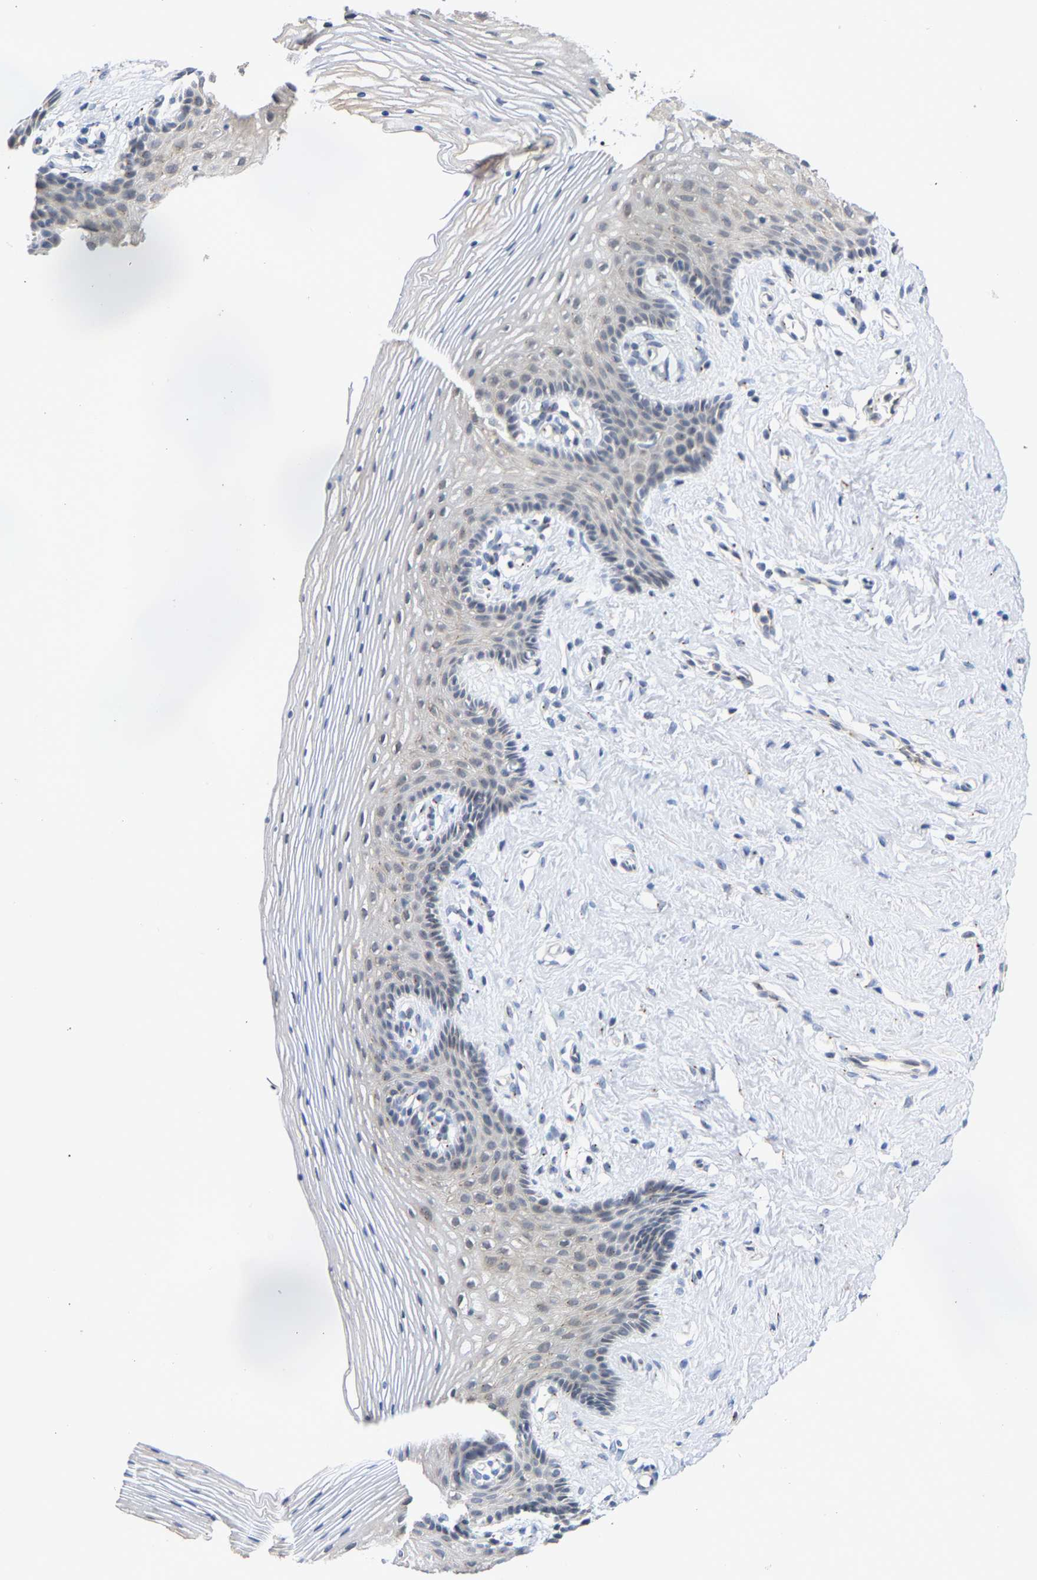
{"staining": {"intensity": "weak", "quantity": "<25%", "location": "cytoplasmic/membranous"}, "tissue": "vagina", "cell_type": "Squamous epithelial cells", "image_type": "normal", "snomed": [{"axis": "morphology", "description": "Normal tissue, NOS"}, {"axis": "topography", "description": "Vagina"}], "caption": "Immunohistochemistry (IHC) histopathology image of normal vagina stained for a protein (brown), which reveals no staining in squamous epithelial cells. The staining was performed using DAB to visualize the protein expression in brown, while the nuclei were stained in blue with hematoxylin (Magnification: 20x).", "gene": "PCNT", "patient": {"sex": "female", "age": 32}}